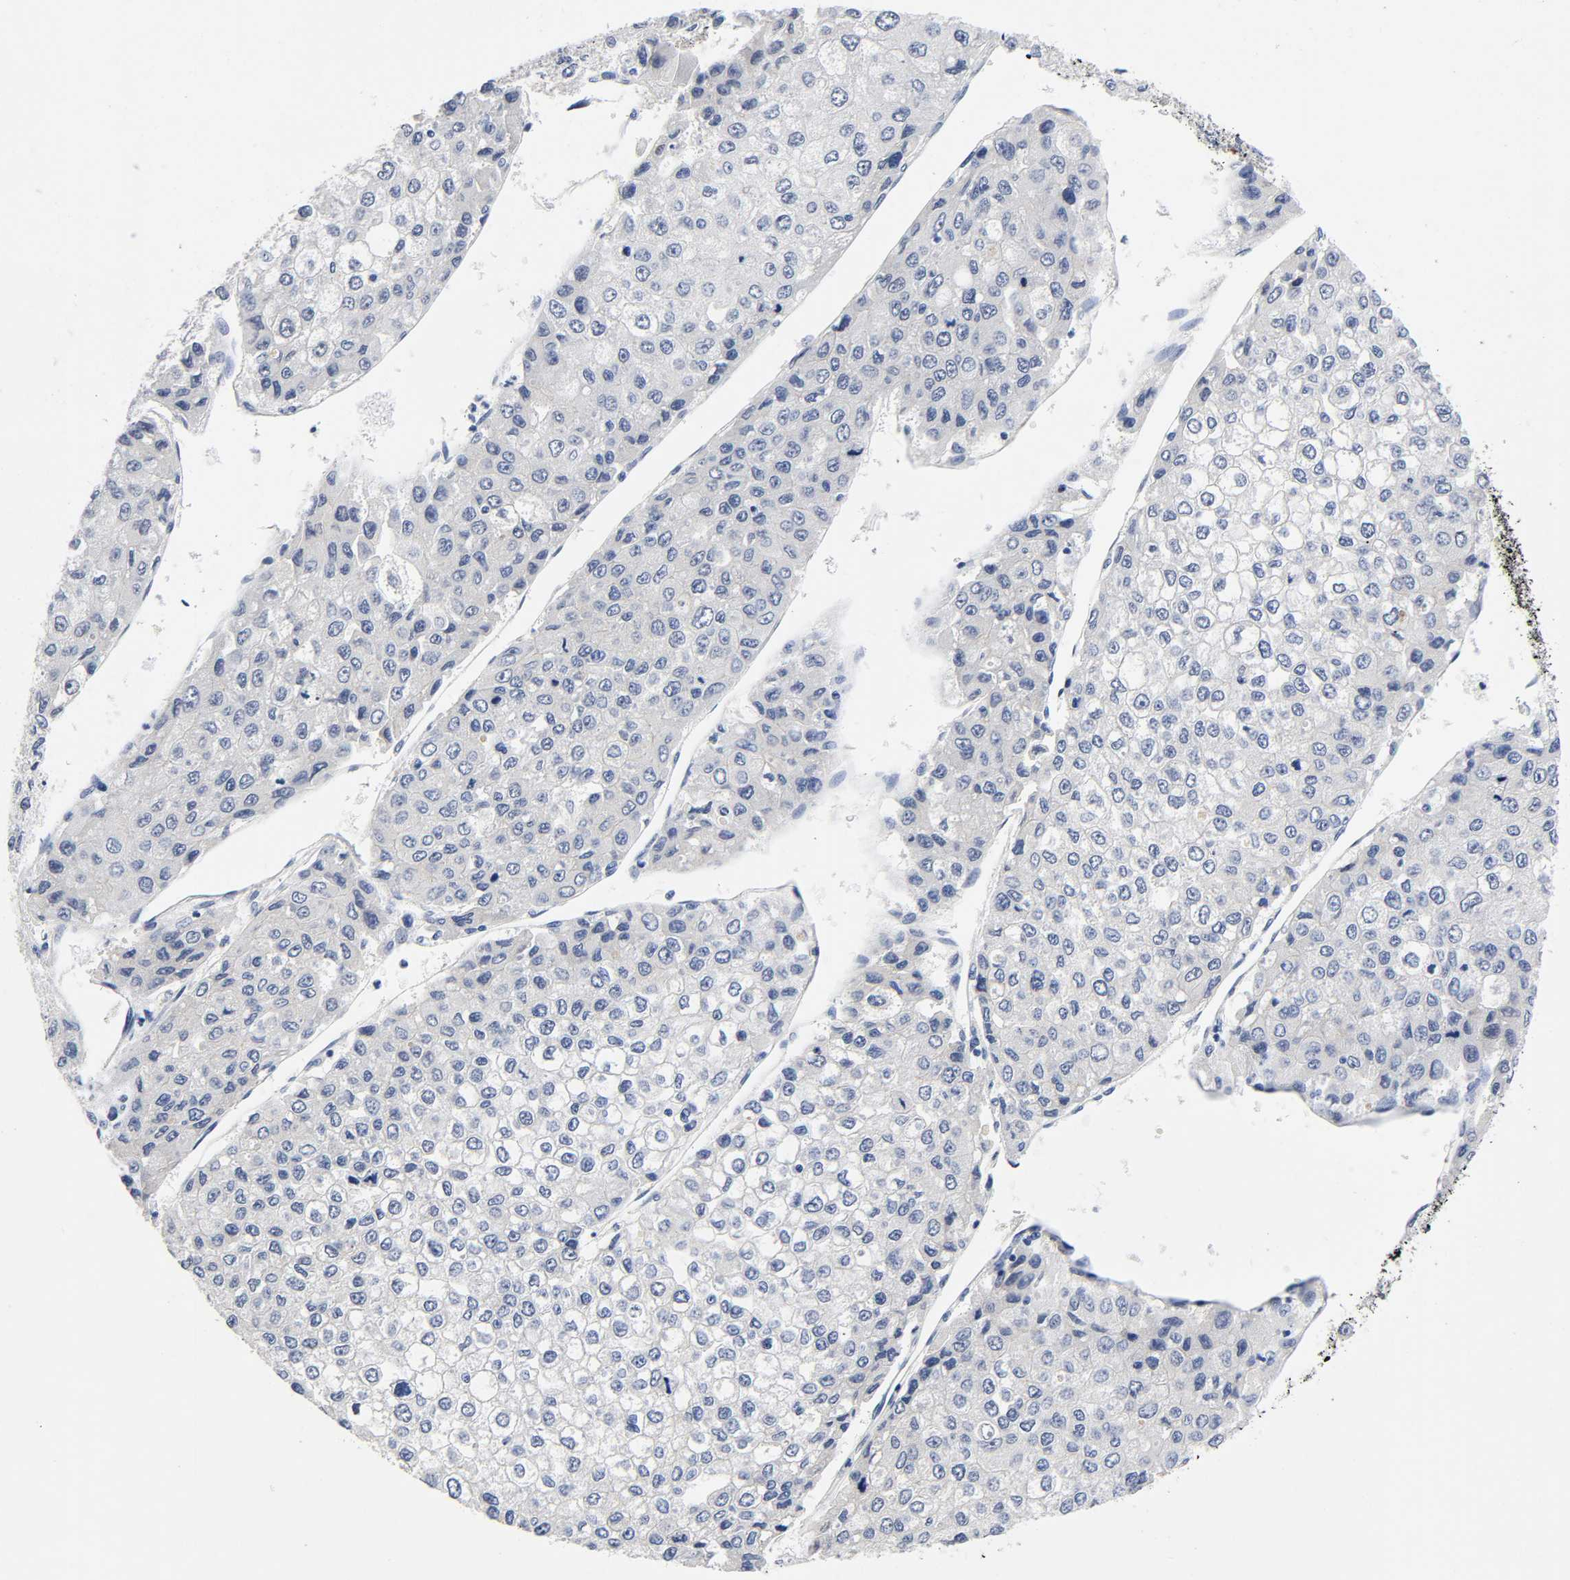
{"staining": {"intensity": "negative", "quantity": "none", "location": "none"}, "tissue": "liver cancer", "cell_type": "Tumor cells", "image_type": "cancer", "snomed": [{"axis": "morphology", "description": "Carcinoma, Hepatocellular, NOS"}, {"axis": "topography", "description": "Liver"}], "caption": "A photomicrograph of hepatocellular carcinoma (liver) stained for a protein exhibits no brown staining in tumor cells.", "gene": "TNC", "patient": {"sex": "female", "age": 66}}